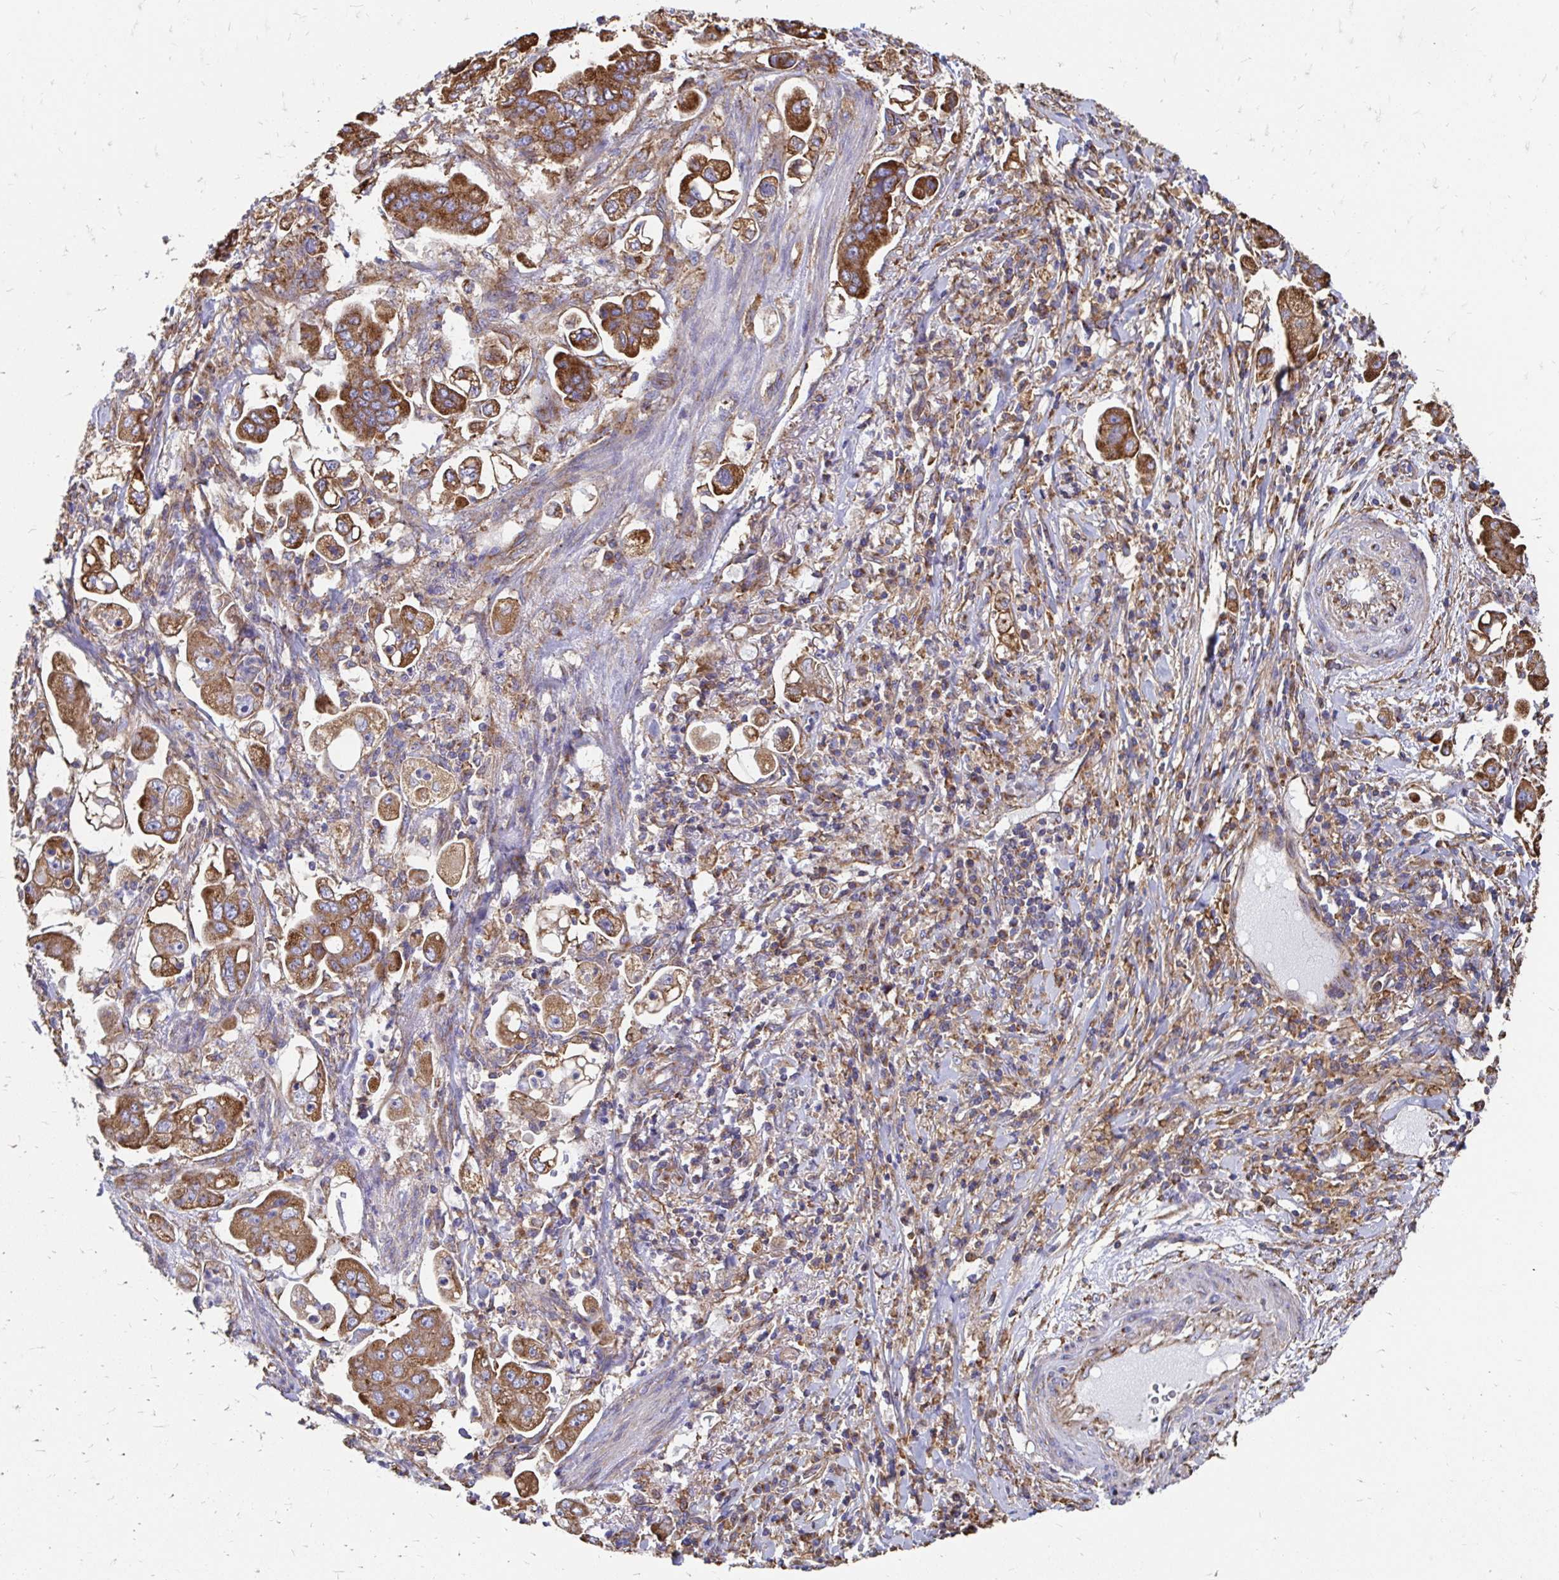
{"staining": {"intensity": "strong", "quantity": ">75%", "location": "cytoplasmic/membranous"}, "tissue": "stomach cancer", "cell_type": "Tumor cells", "image_type": "cancer", "snomed": [{"axis": "morphology", "description": "Adenocarcinoma, NOS"}, {"axis": "topography", "description": "Stomach"}], "caption": "This image reveals immunohistochemistry (IHC) staining of human stomach adenocarcinoma, with high strong cytoplasmic/membranous expression in approximately >75% of tumor cells.", "gene": "CLTC", "patient": {"sex": "male", "age": 62}}